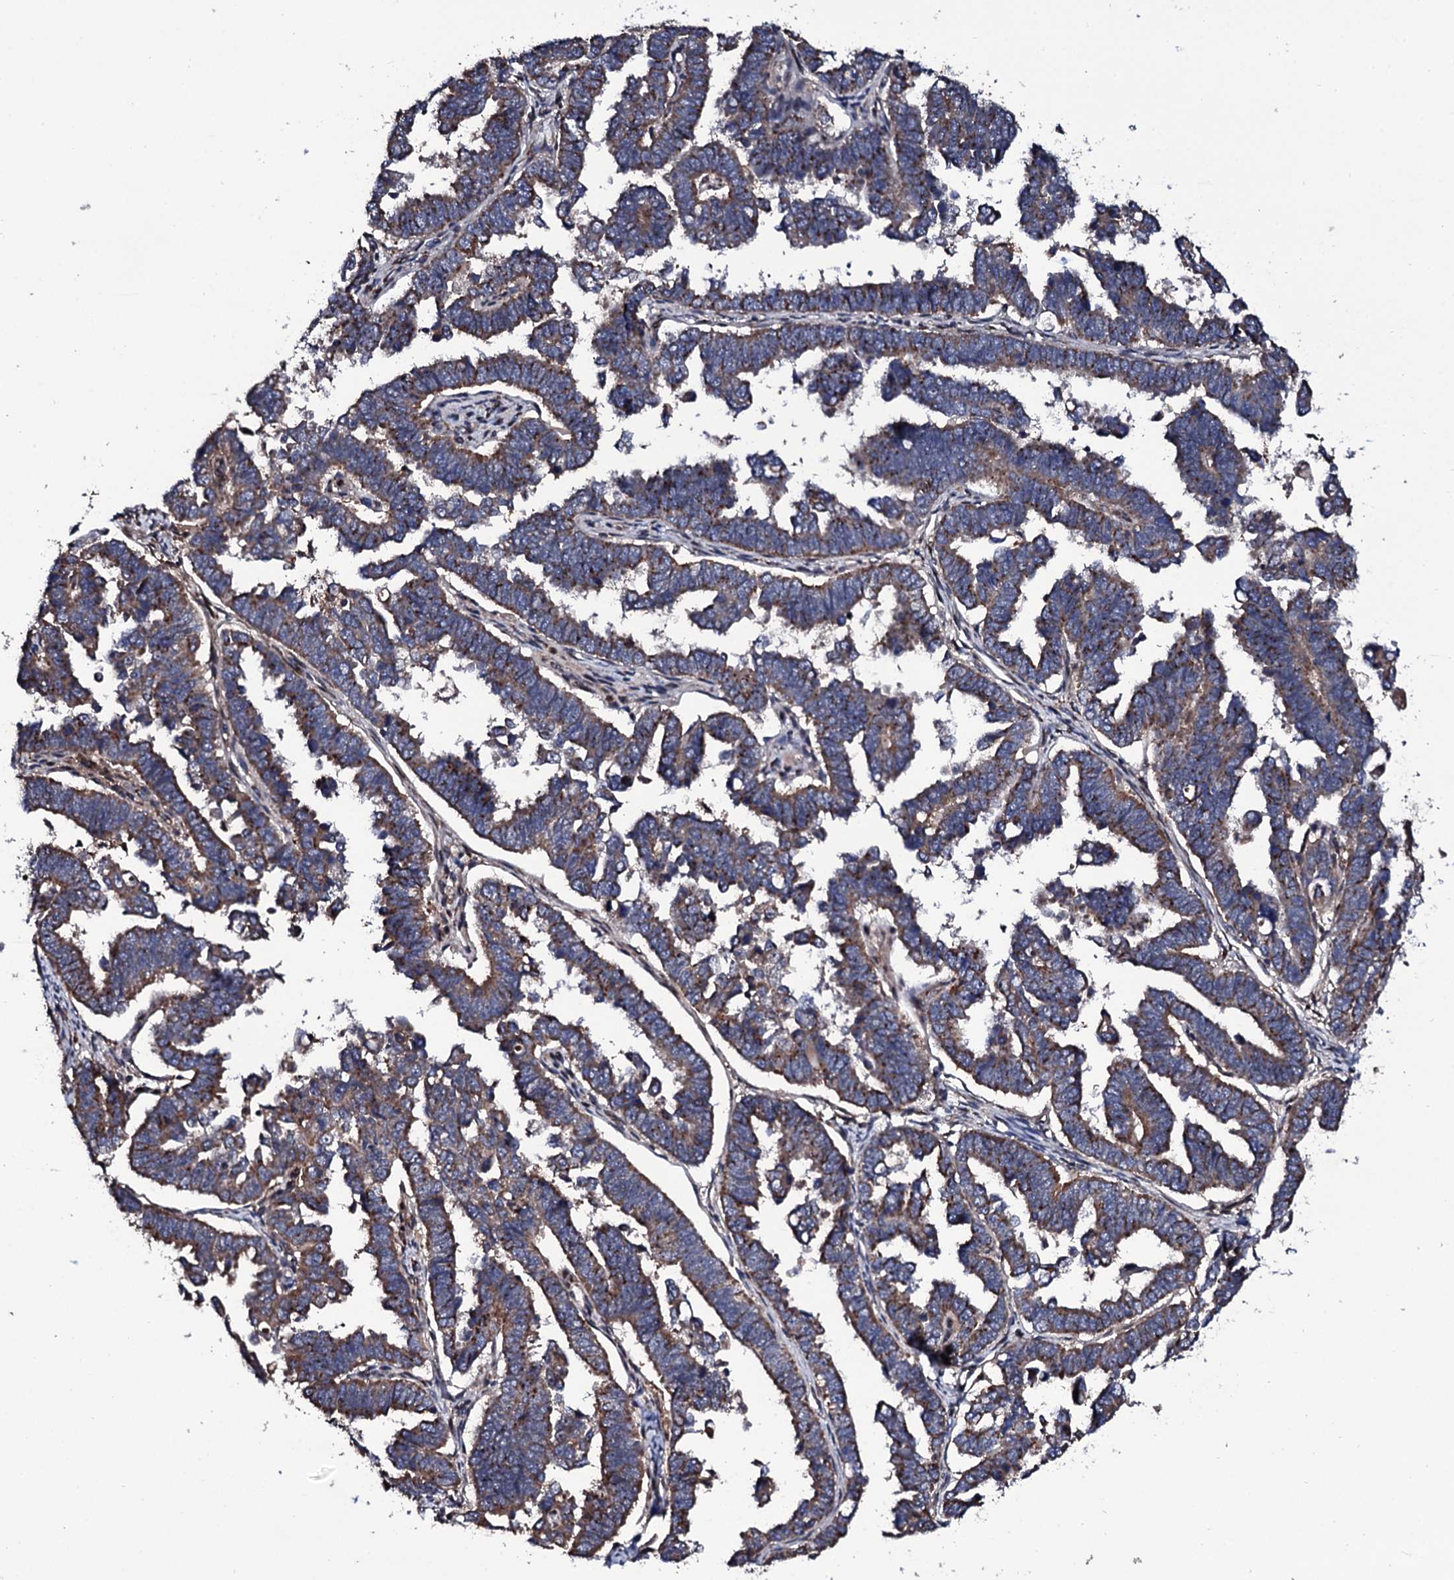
{"staining": {"intensity": "moderate", "quantity": ">75%", "location": "cytoplasmic/membranous"}, "tissue": "endometrial cancer", "cell_type": "Tumor cells", "image_type": "cancer", "snomed": [{"axis": "morphology", "description": "Adenocarcinoma, NOS"}, {"axis": "topography", "description": "Endometrium"}], "caption": "IHC (DAB (3,3'-diaminobenzidine)) staining of human adenocarcinoma (endometrial) shows moderate cytoplasmic/membranous protein staining in approximately >75% of tumor cells. The staining was performed using DAB to visualize the protein expression in brown, while the nuclei were stained in blue with hematoxylin (Magnification: 20x).", "gene": "PLET1", "patient": {"sex": "female", "age": 75}}